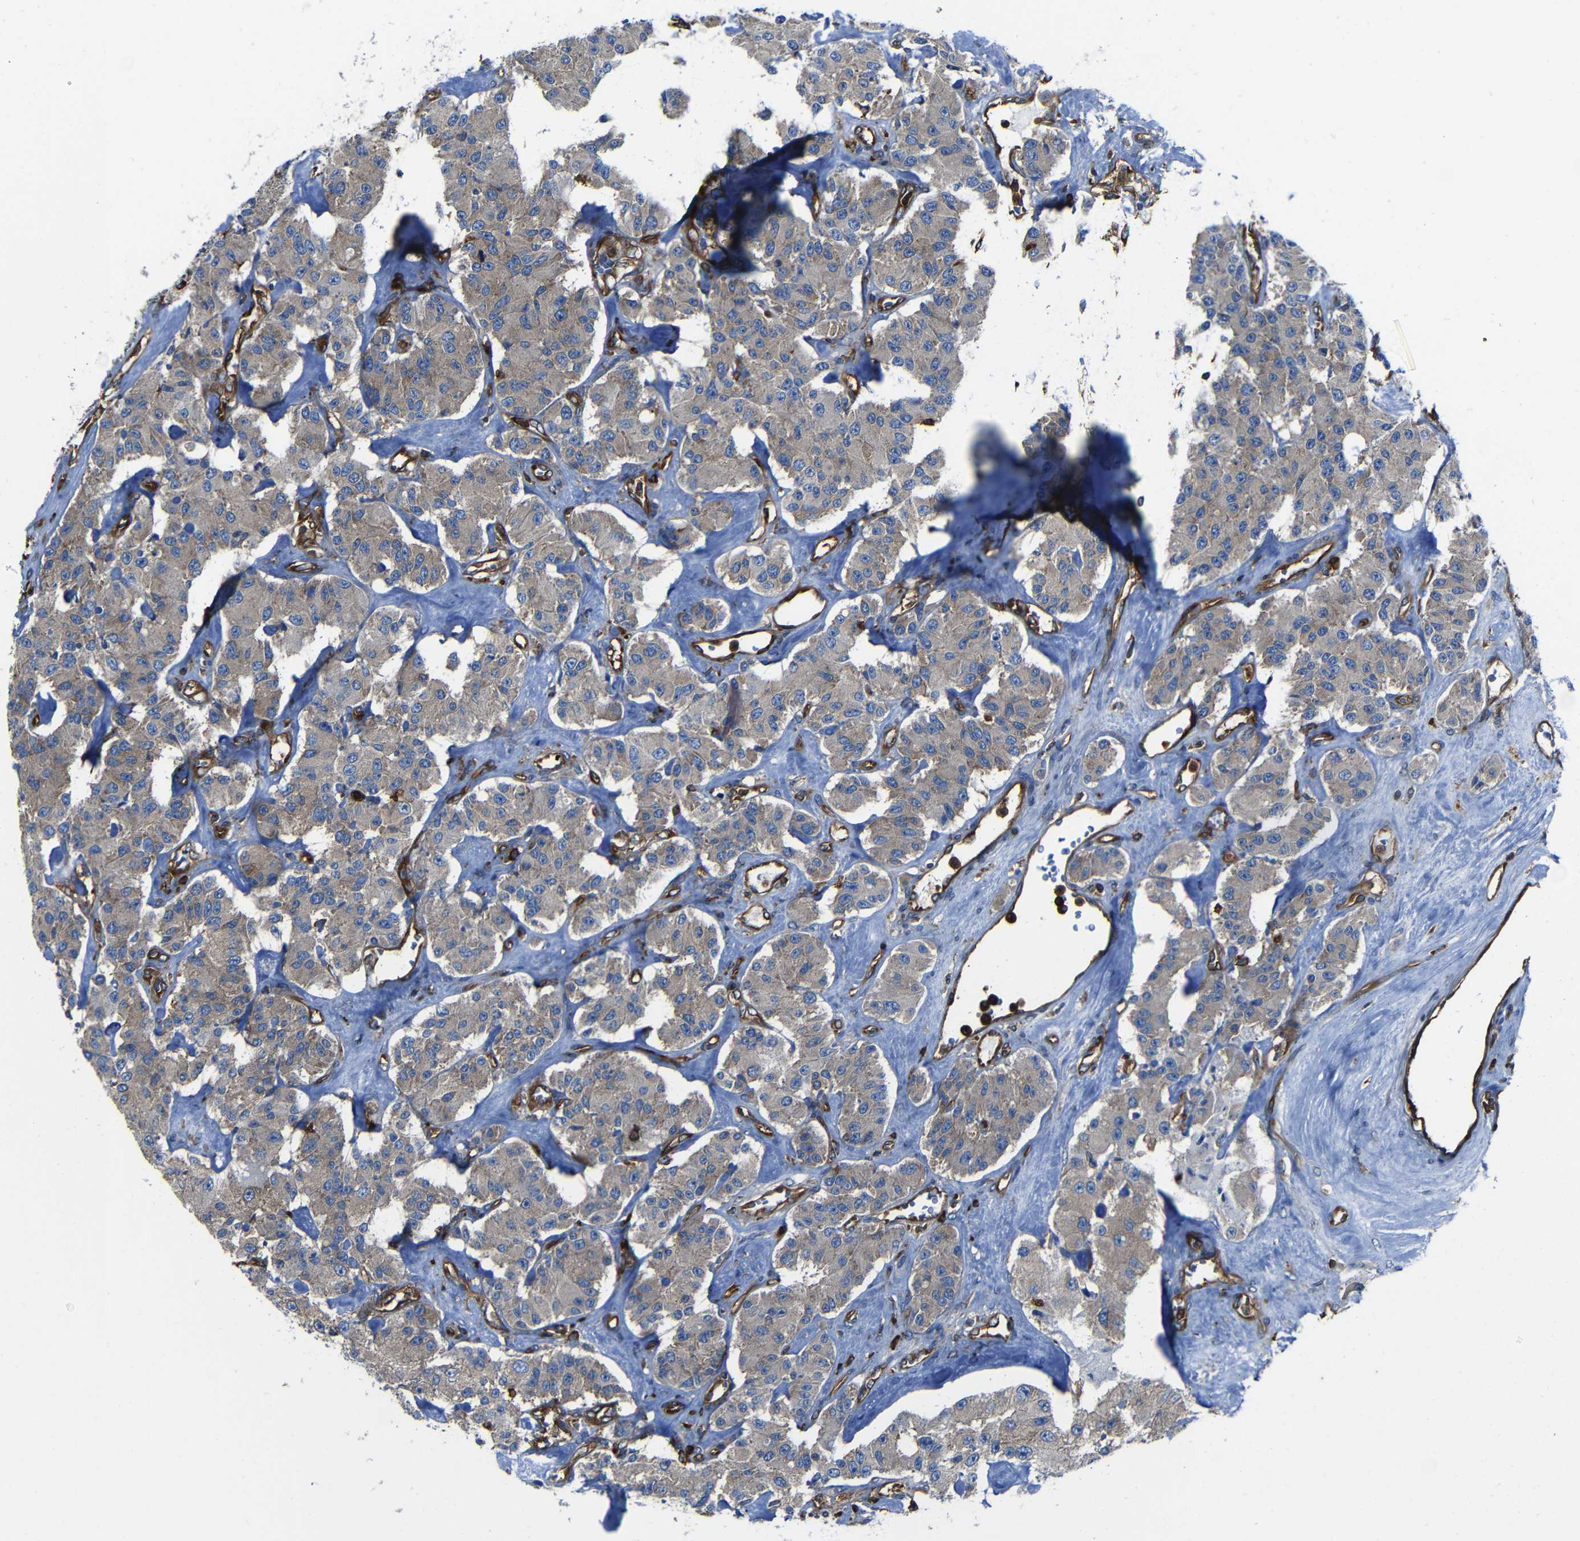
{"staining": {"intensity": "weak", "quantity": ">75%", "location": "cytoplasmic/membranous"}, "tissue": "carcinoid", "cell_type": "Tumor cells", "image_type": "cancer", "snomed": [{"axis": "morphology", "description": "Carcinoid, malignant, NOS"}, {"axis": "topography", "description": "Pancreas"}], "caption": "An immunohistochemistry (IHC) image of tumor tissue is shown. Protein staining in brown highlights weak cytoplasmic/membranous positivity in carcinoid (malignant) within tumor cells.", "gene": "ARHGEF1", "patient": {"sex": "male", "age": 41}}